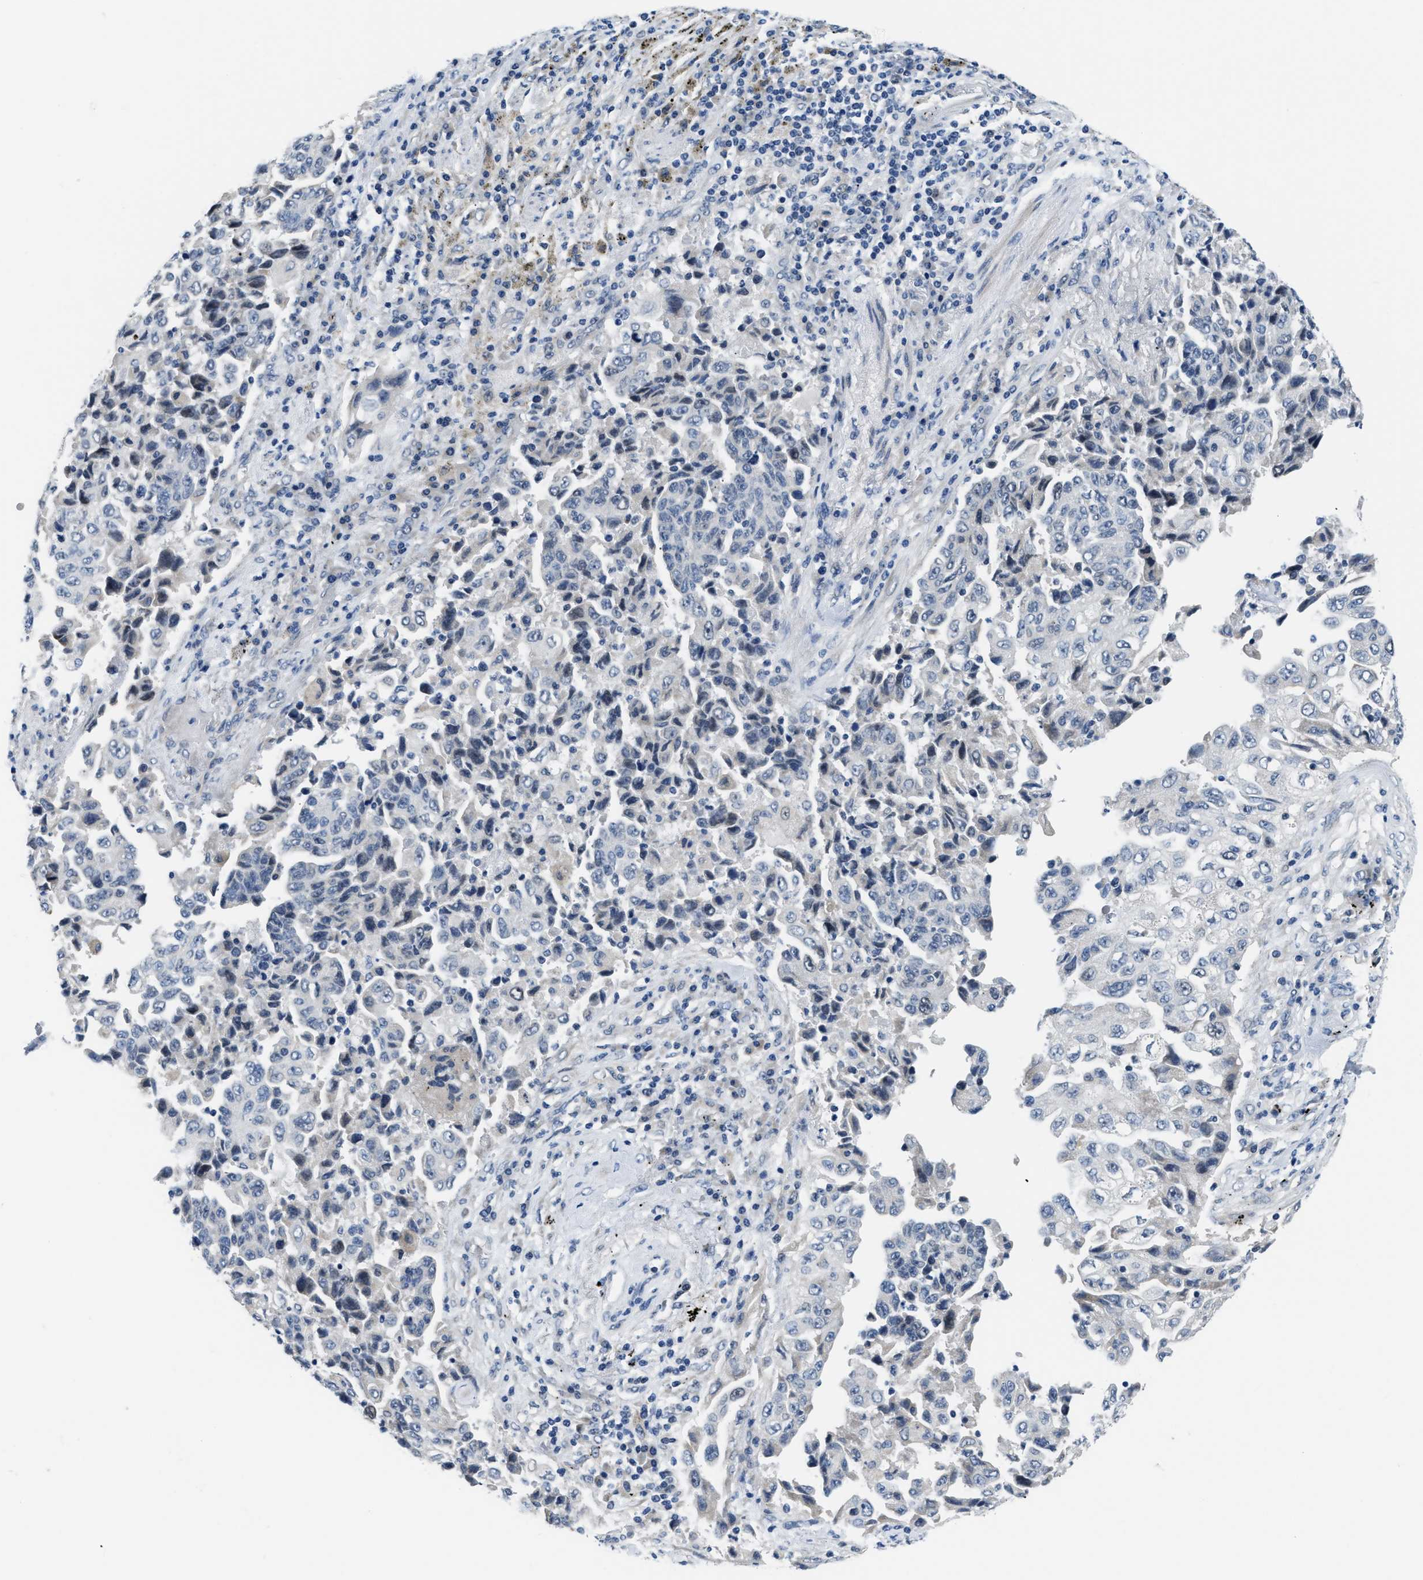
{"staining": {"intensity": "negative", "quantity": "none", "location": "none"}, "tissue": "lung cancer", "cell_type": "Tumor cells", "image_type": "cancer", "snomed": [{"axis": "morphology", "description": "Adenocarcinoma, NOS"}, {"axis": "topography", "description": "Lung"}], "caption": "IHC photomicrograph of neoplastic tissue: human adenocarcinoma (lung) stained with DAB displays no significant protein expression in tumor cells. (Brightfield microscopy of DAB IHC at high magnification).", "gene": "CLGN", "patient": {"sex": "female", "age": 51}}